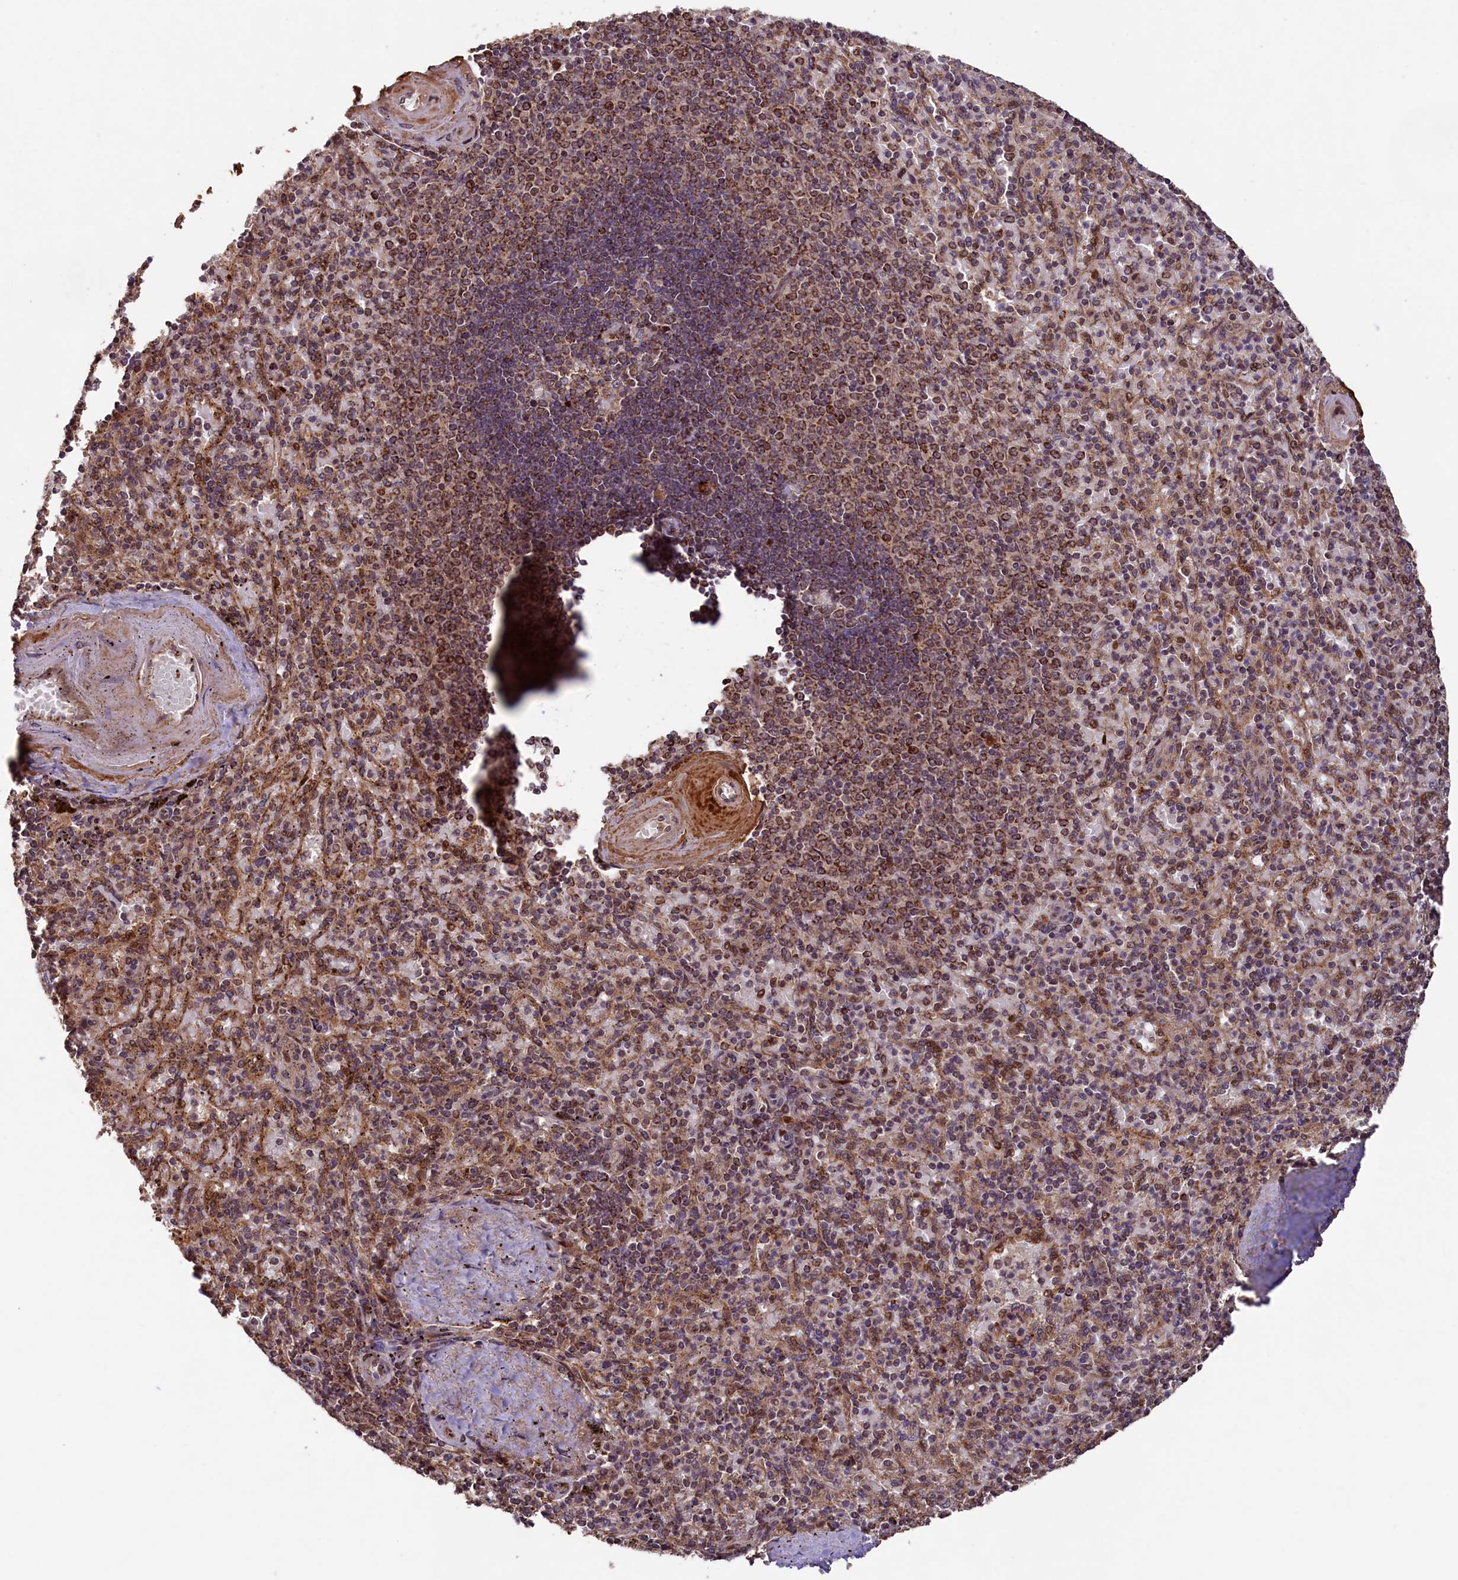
{"staining": {"intensity": "moderate", "quantity": "25%-75%", "location": "cytoplasmic/membranous"}, "tissue": "spleen", "cell_type": "Cells in red pulp", "image_type": "normal", "snomed": [{"axis": "morphology", "description": "Normal tissue, NOS"}, {"axis": "topography", "description": "Spleen"}], "caption": "IHC of unremarkable human spleen displays medium levels of moderate cytoplasmic/membranous expression in approximately 25%-75% of cells in red pulp. Nuclei are stained in blue.", "gene": "SHPRH", "patient": {"sex": "male", "age": 82}}